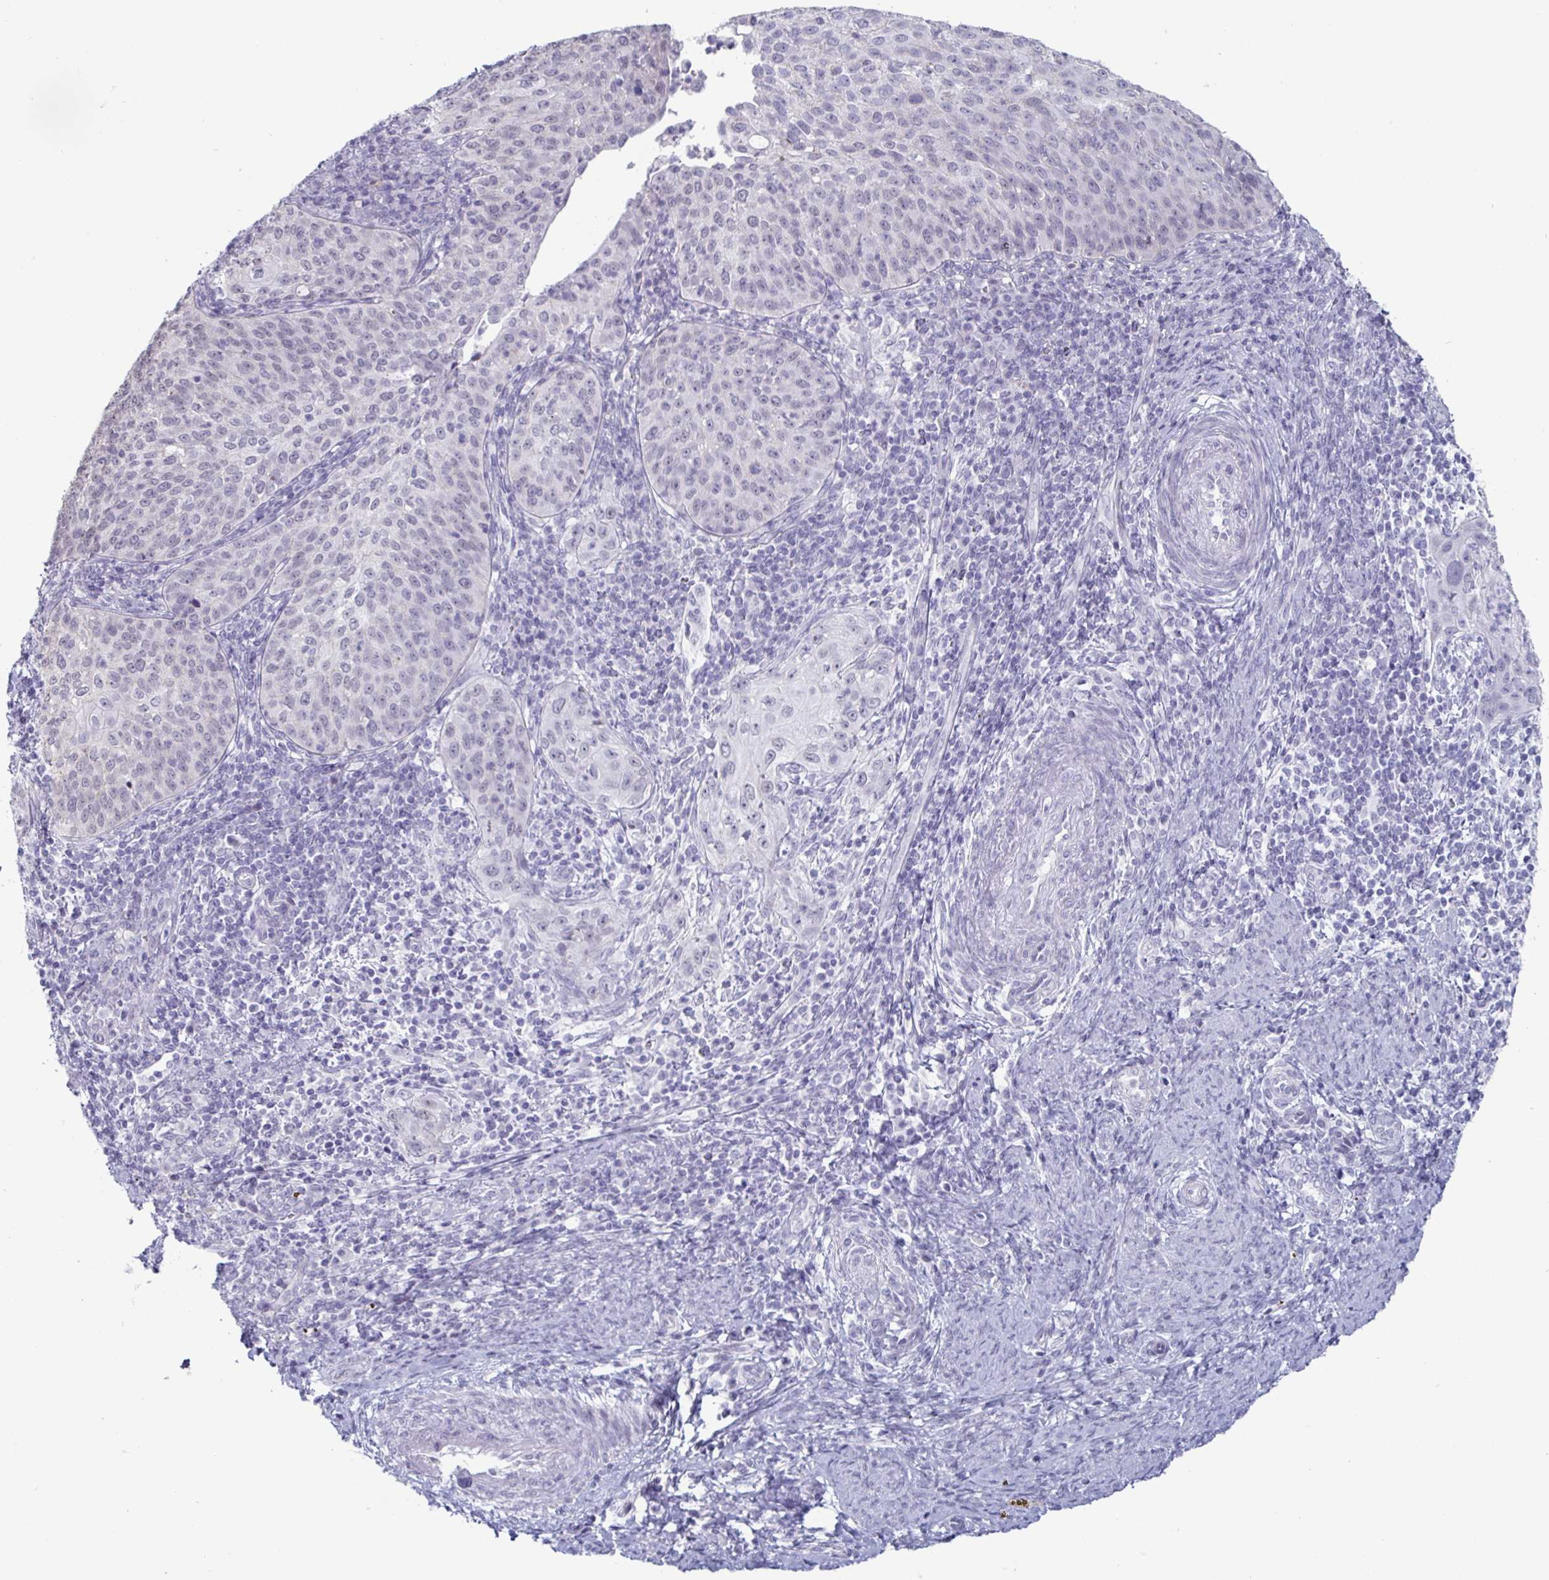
{"staining": {"intensity": "negative", "quantity": "none", "location": "none"}, "tissue": "cervical cancer", "cell_type": "Tumor cells", "image_type": "cancer", "snomed": [{"axis": "morphology", "description": "Squamous cell carcinoma, NOS"}, {"axis": "topography", "description": "Cervix"}], "caption": "An image of cervical squamous cell carcinoma stained for a protein displays no brown staining in tumor cells.", "gene": "OOSP2", "patient": {"sex": "female", "age": 30}}